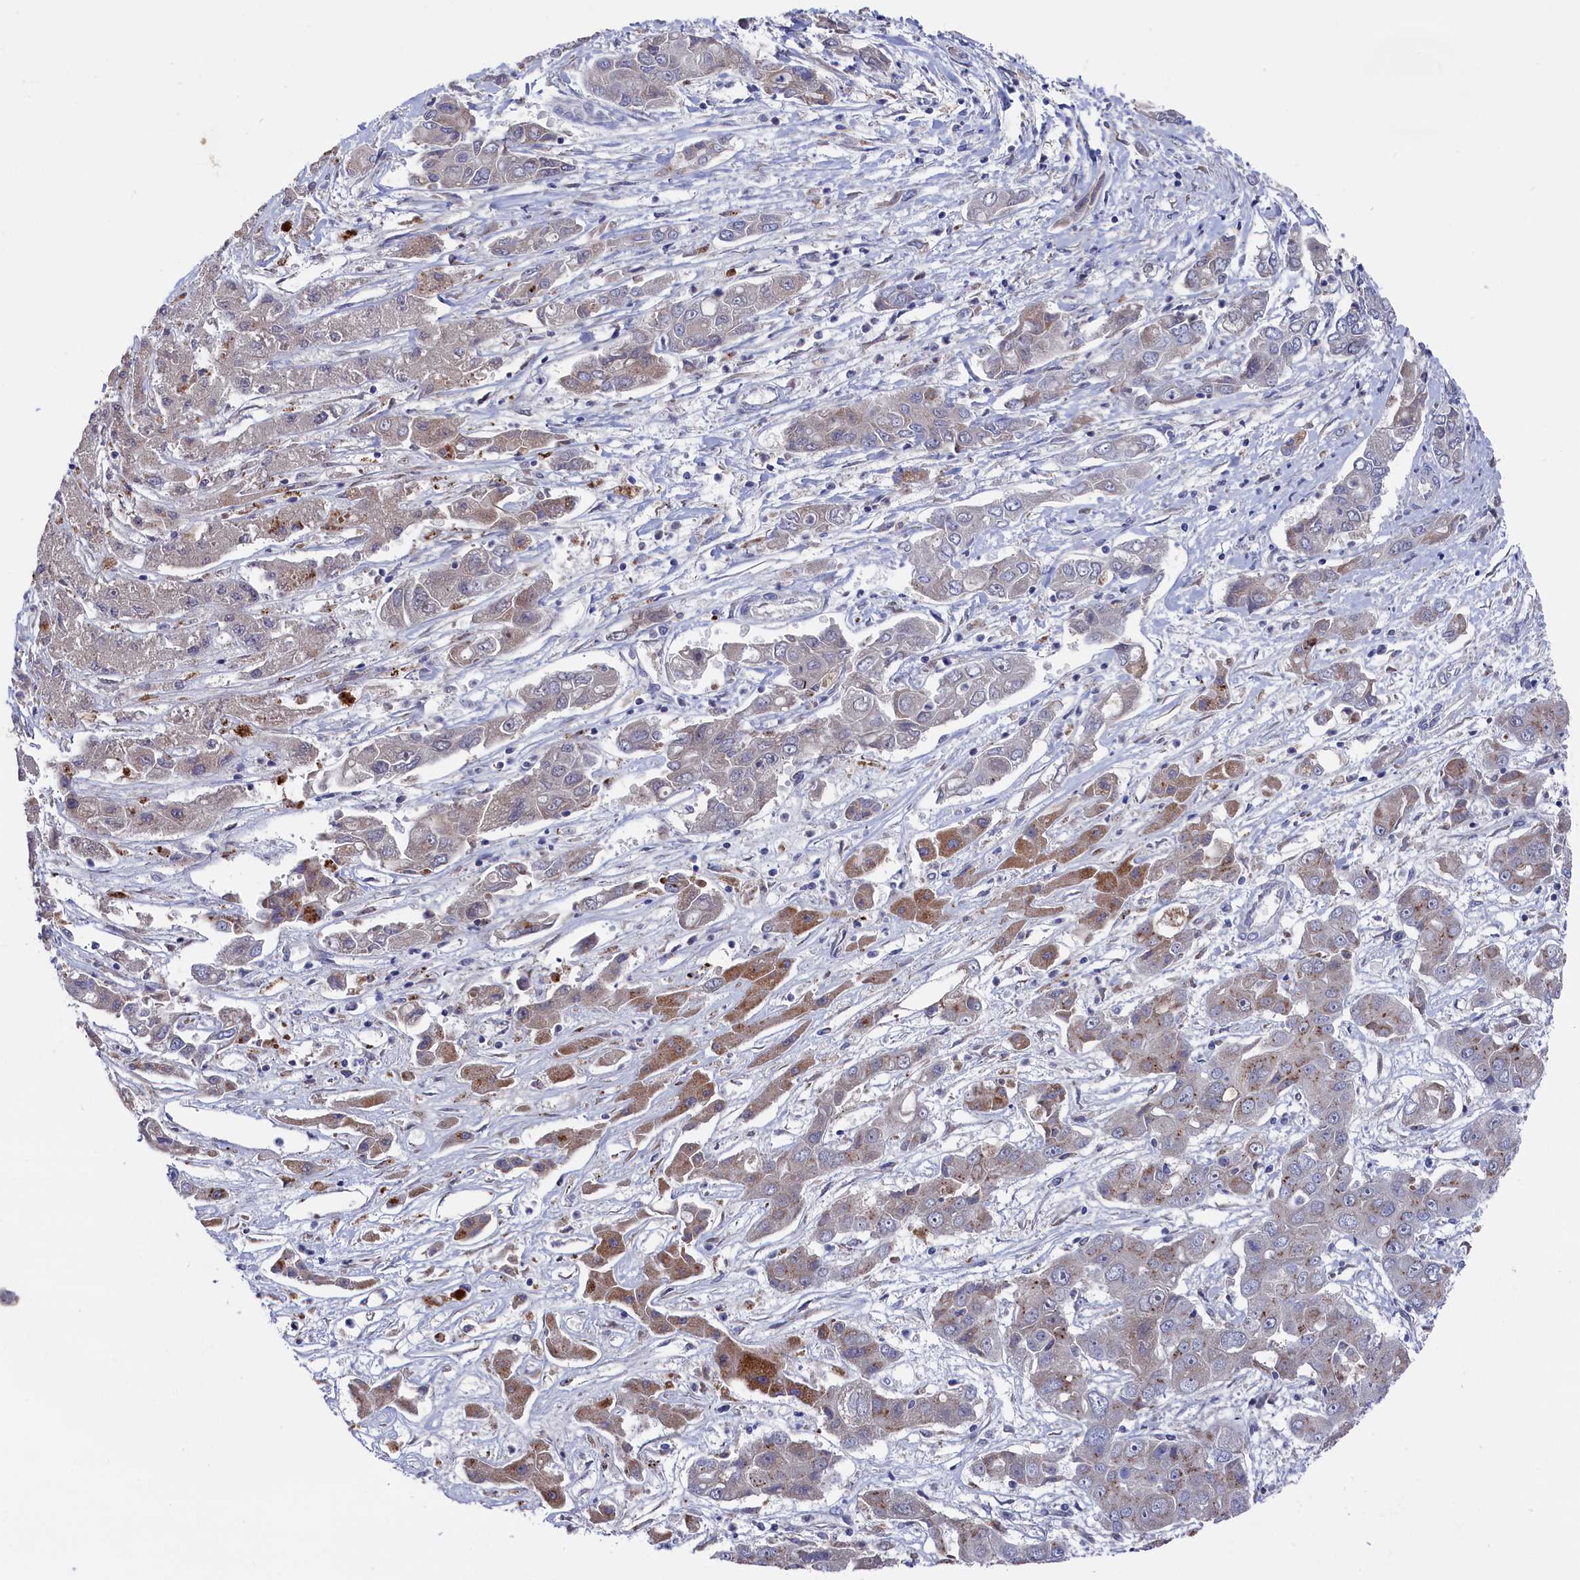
{"staining": {"intensity": "moderate", "quantity": "<25%", "location": "cytoplasmic/membranous"}, "tissue": "liver cancer", "cell_type": "Tumor cells", "image_type": "cancer", "snomed": [{"axis": "morphology", "description": "Cholangiocarcinoma"}, {"axis": "topography", "description": "Liver"}], "caption": "A photomicrograph of liver cancer stained for a protein displays moderate cytoplasmic/membranous brown staining in tumor cells.", "gene": "GPR108", "patient": {"sex": "male", "age": 67}}